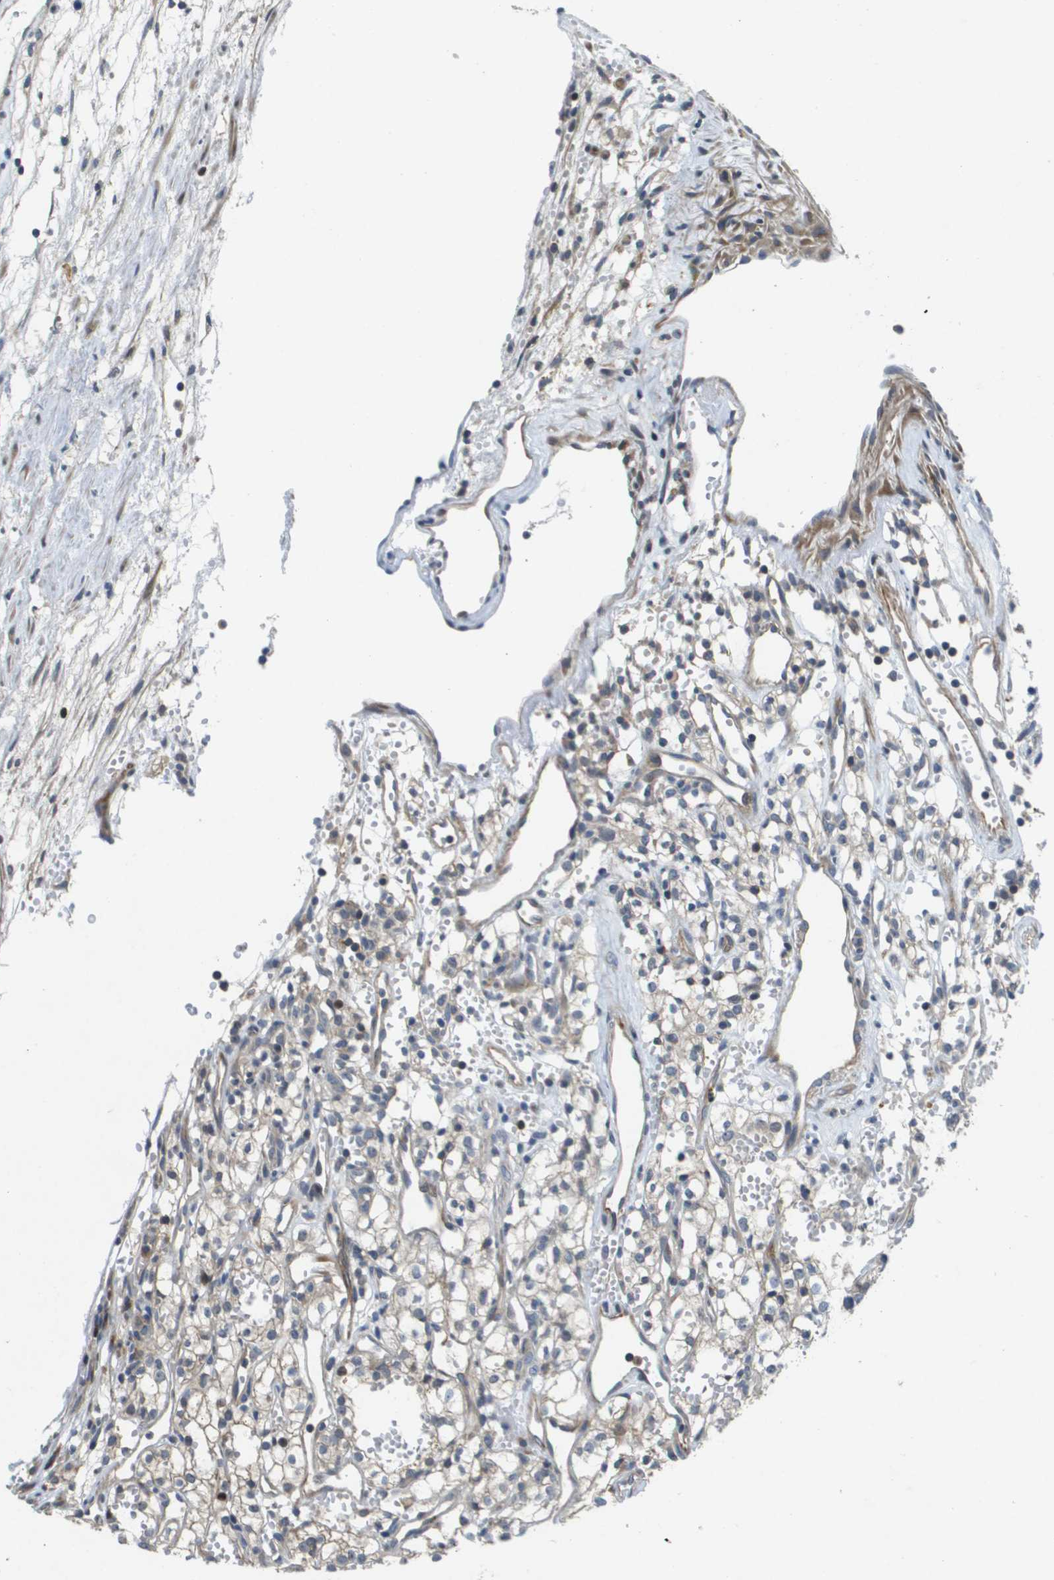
{"staining": {"intensity": "weak", "quantity": "<25%", "location": "cytoplasmic/membranous"}, "tissue": "renal cancer", "cell_type": "Tumor cells", "image_type": "cancer", "snomed": [{"axis": "morphology", "description": "Adenocarcinoma, NOS"}, {"axis": "topography", "description": "Kidney"}], "caption": "A photomicrograph of human renal adenocarcinoma is negative for staining in tumor cells. (Brightfield microscopy of DAB (3,3'-diaminobenzidine) IHC at high magnification).", "gene": "SCN4B", "patient": {"sex": "male", "age": 59}}